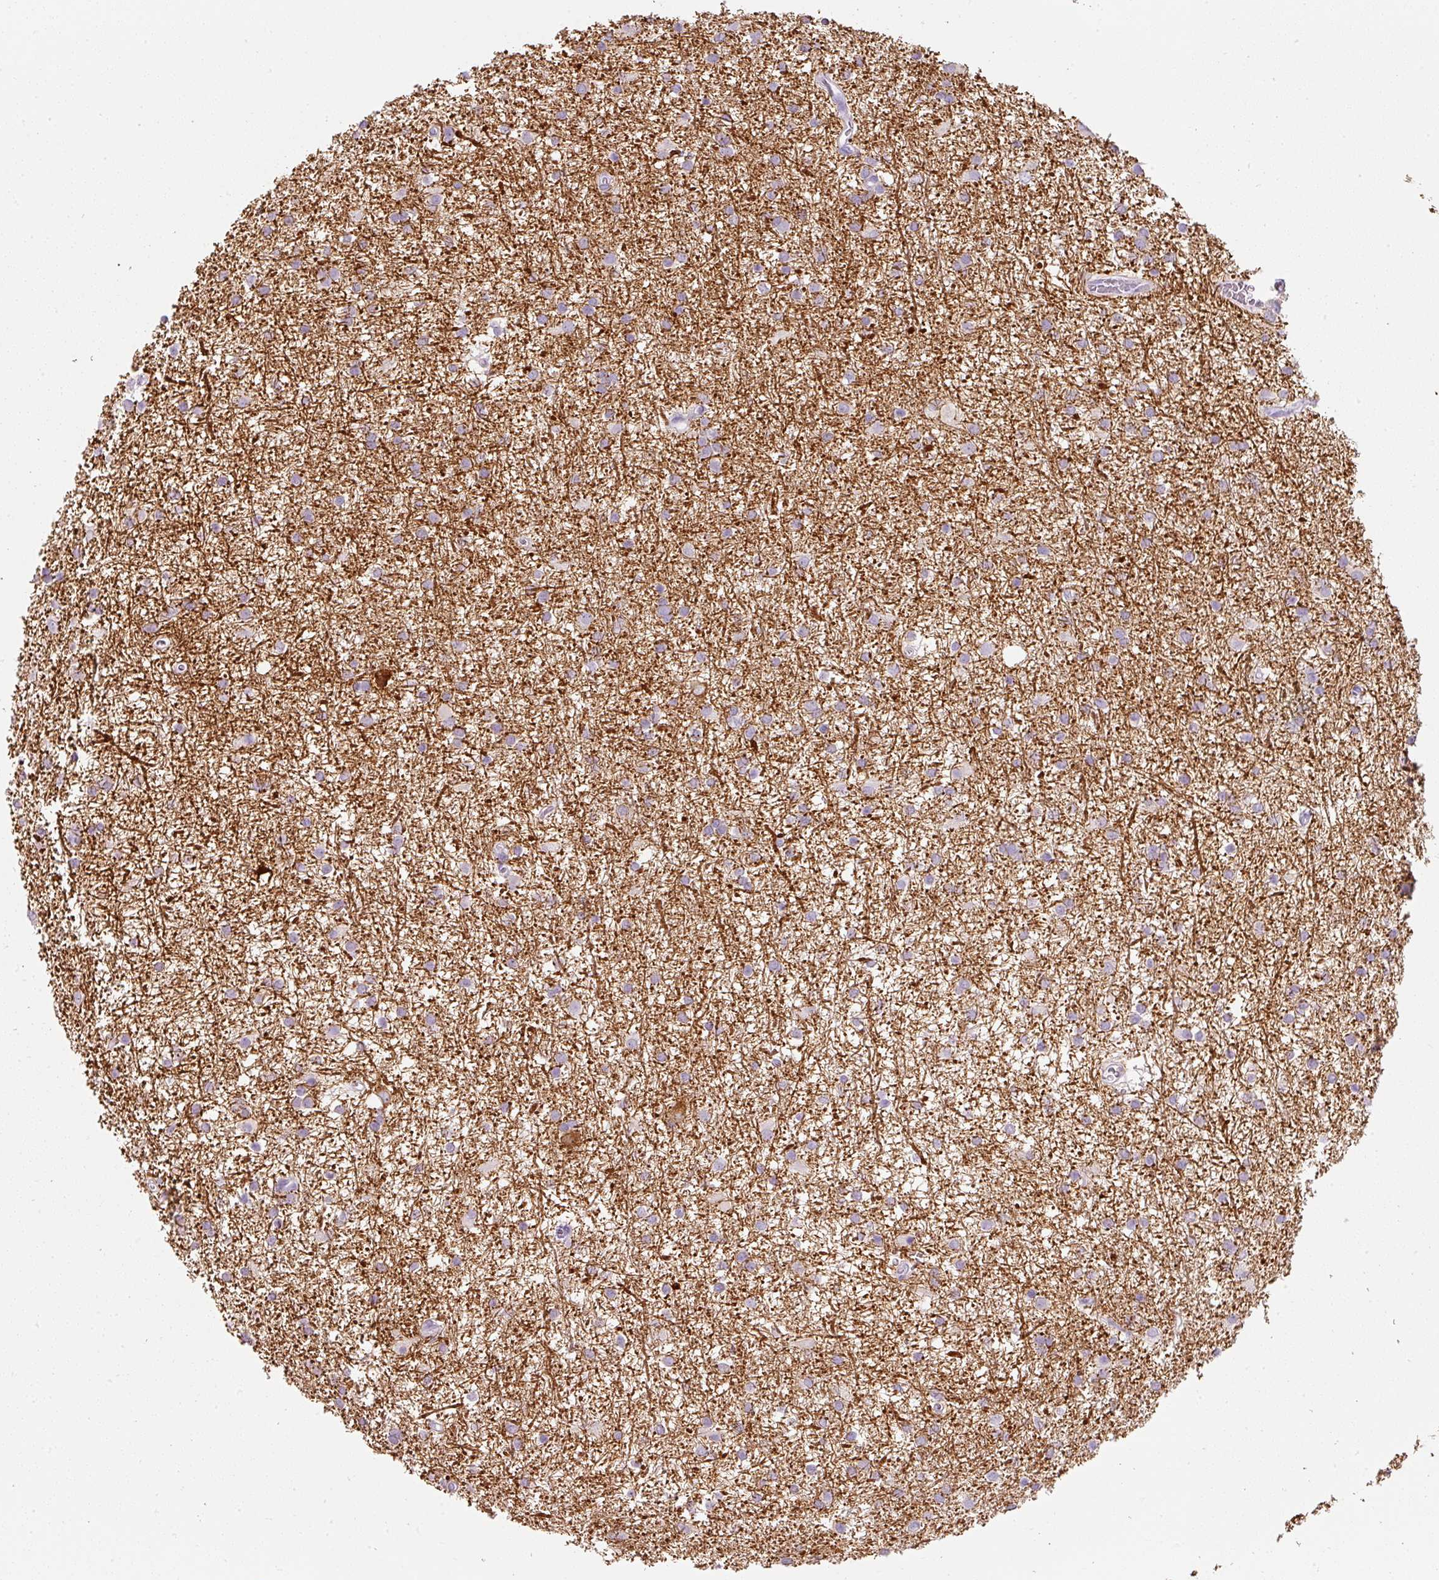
{"staining": {"intensity": "negative", "quantity": "none", "location": "none"}, "tissue": "glioma", "cell_type": "Tumor cells", "image_type": "cancer", "snomed": [{"axis": "morphology", "description": "Glioma, malignant, High grade"}, {"axis": "topography", "description": "Brain"}], "caption": "Immunohistochemistry (IHC) micrograph of neoplastic tissue: glioma stained with DAB demonstrates no significant protein expression in tumor cells. (IHC, brightfield microscopy, high magnification).", "gene": "DNM1", "patient": {"sex": "female", "age": 50}}